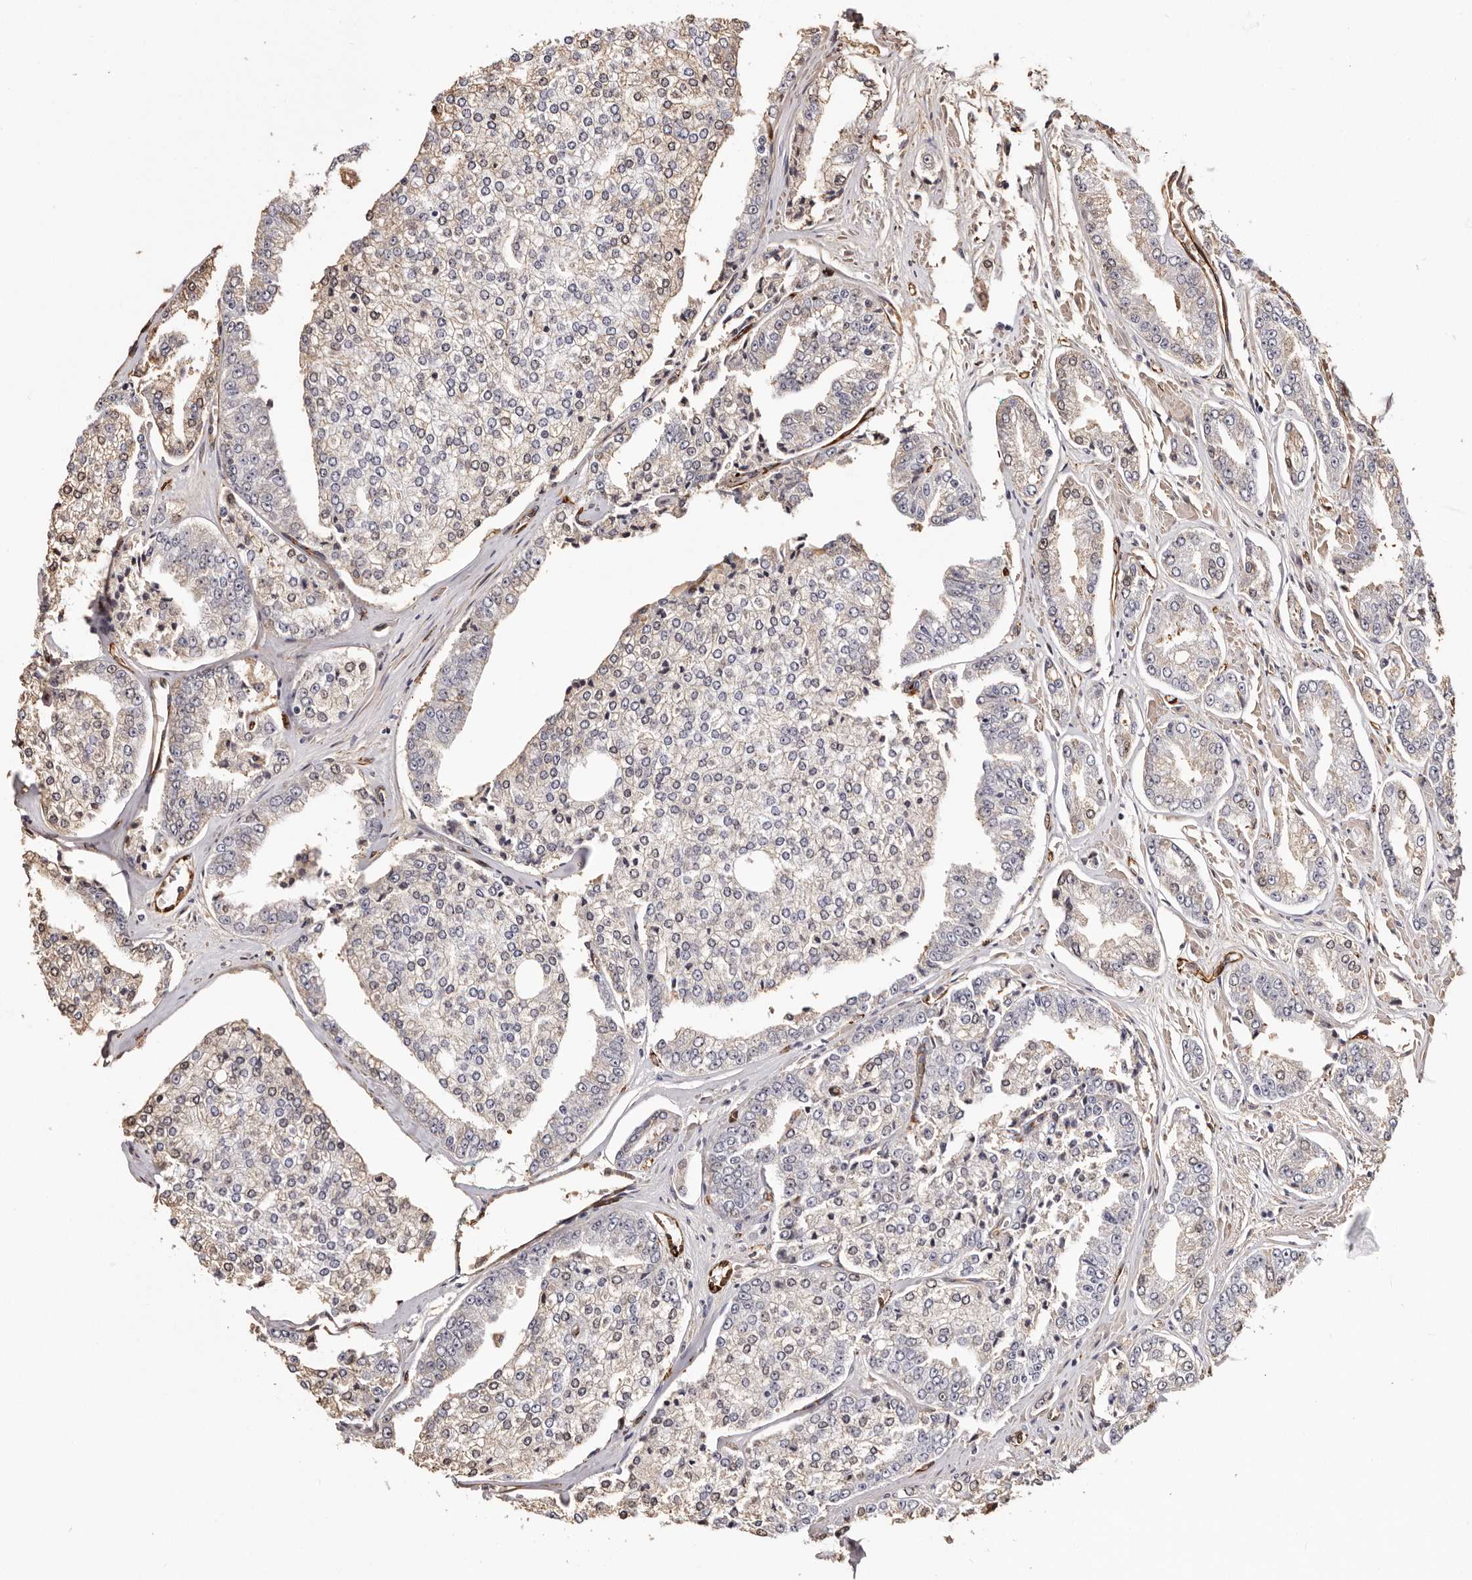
{"staining": {"intensity": "weak", "quantity": "<25%", "location": "cytoplasmic/membranous"}, "tissue": "prostate cancer", "cell_type": "Tumor cells", "image_type": "cancer", "snomed": [{"axis": "morphology", "description": "Adenocarcinoma, High grade"}, {"axis": "topography", "description": "Prostate"}], "caption": "DAB (3,3'-diaminobenzidine) immunohistochemical staining of high-grade adenocarcinoma (prostate) exhibits no significant positivity in tumor cells. Brightfield microscopy of immunohistochemistry (IHC) stained with DAB (brown) and hematoxylin (blue), captured at high magnification.", "gene": "ZNF557", "patient": {"sex": "male", "age": 71}}